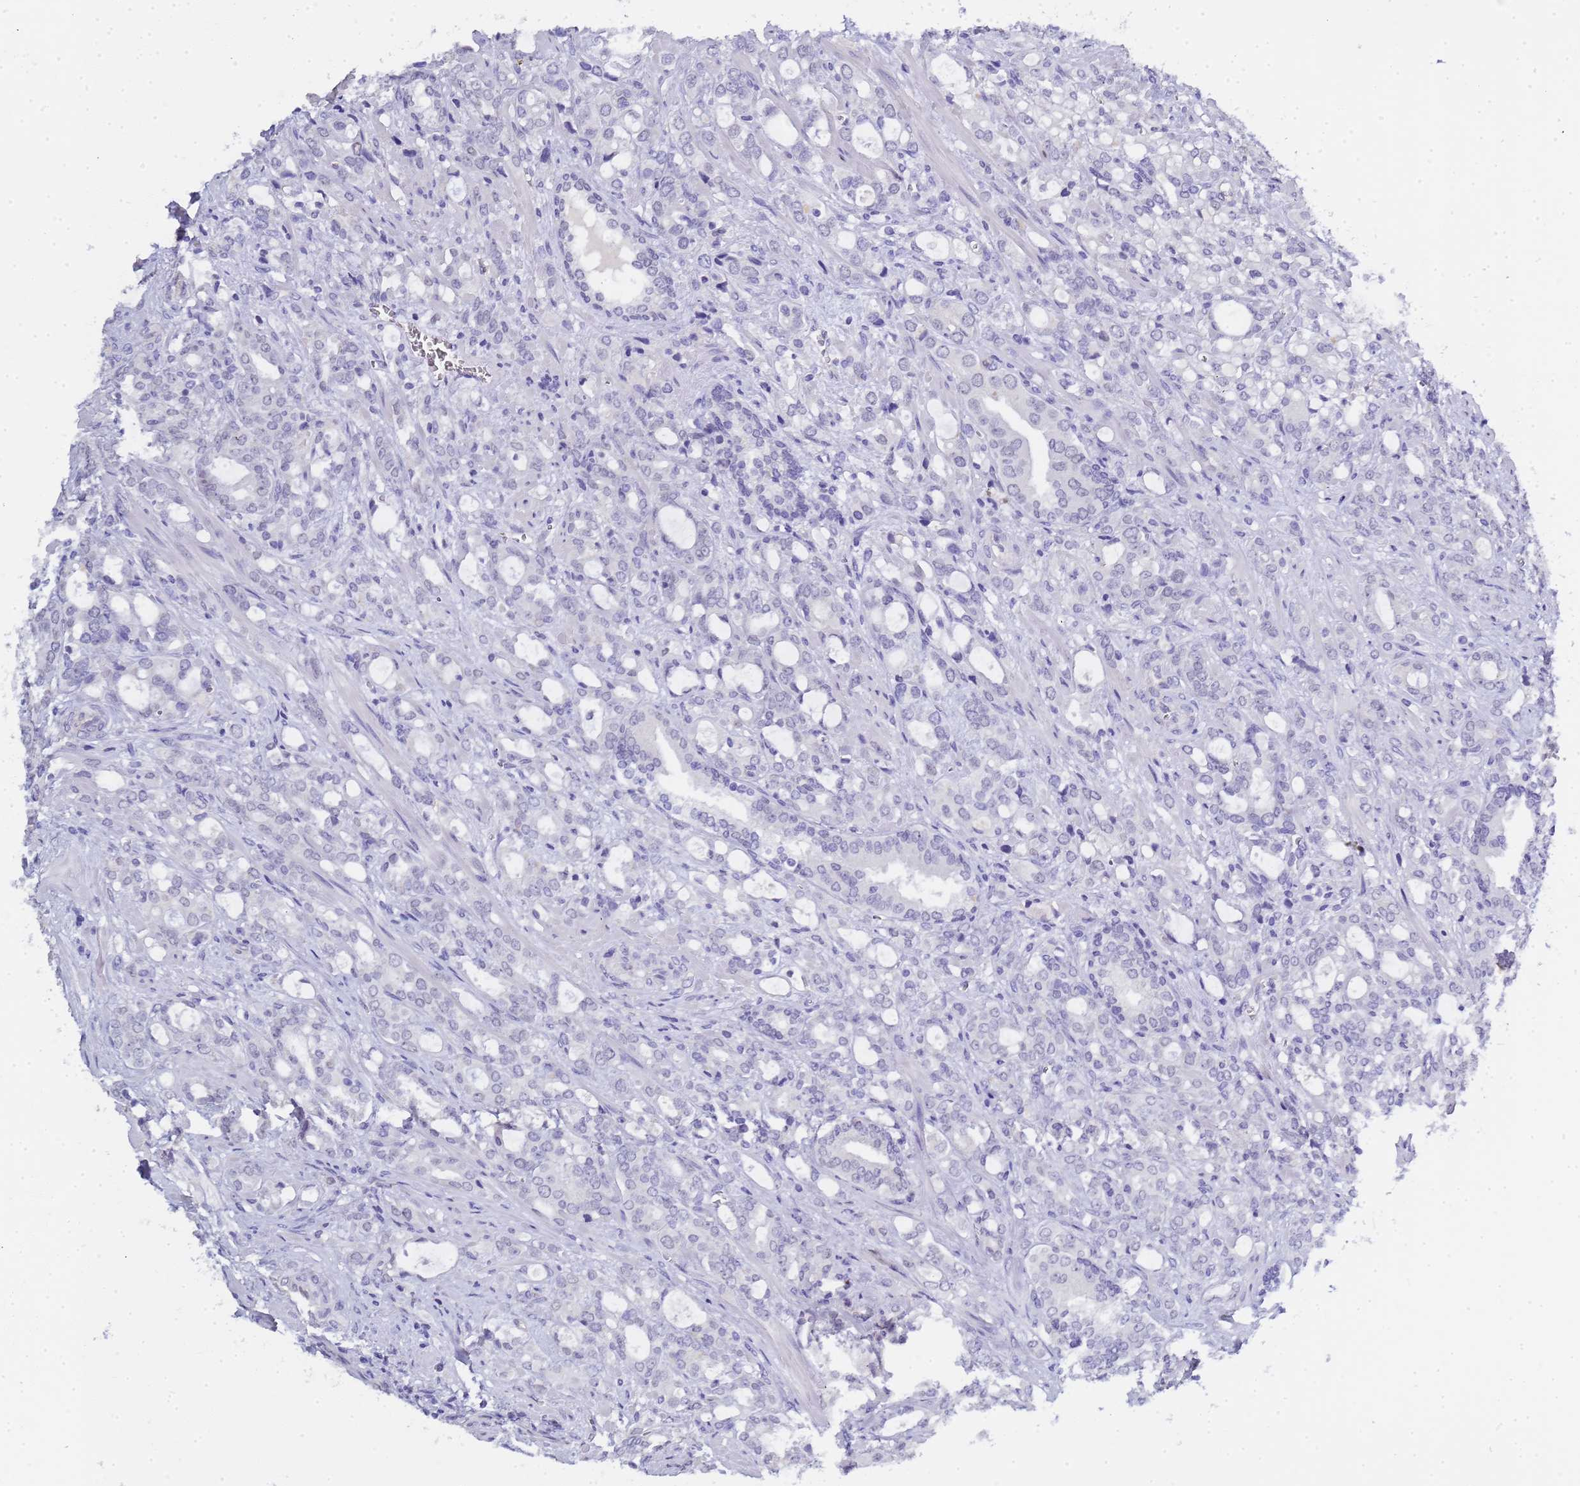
{"staining": {"intensity": "negative", "quantity": "none", "location": "none"}, "tissue": "prostate cancer", "cell_type": "Tumor cells", "image_type": "cancer", "snomed": [{"axis": "morphology", "description": "Adenocarcinoma, High grade"}, {"axis": "topography", "description": "Prostate"}], "caption": "Tumor cells are negative for protein expression in human prostate cancer. (IHC, brightfield microscopy, high magnification).", "gene": "CTRC", "patient": {"sex": "male", "age": 72}}